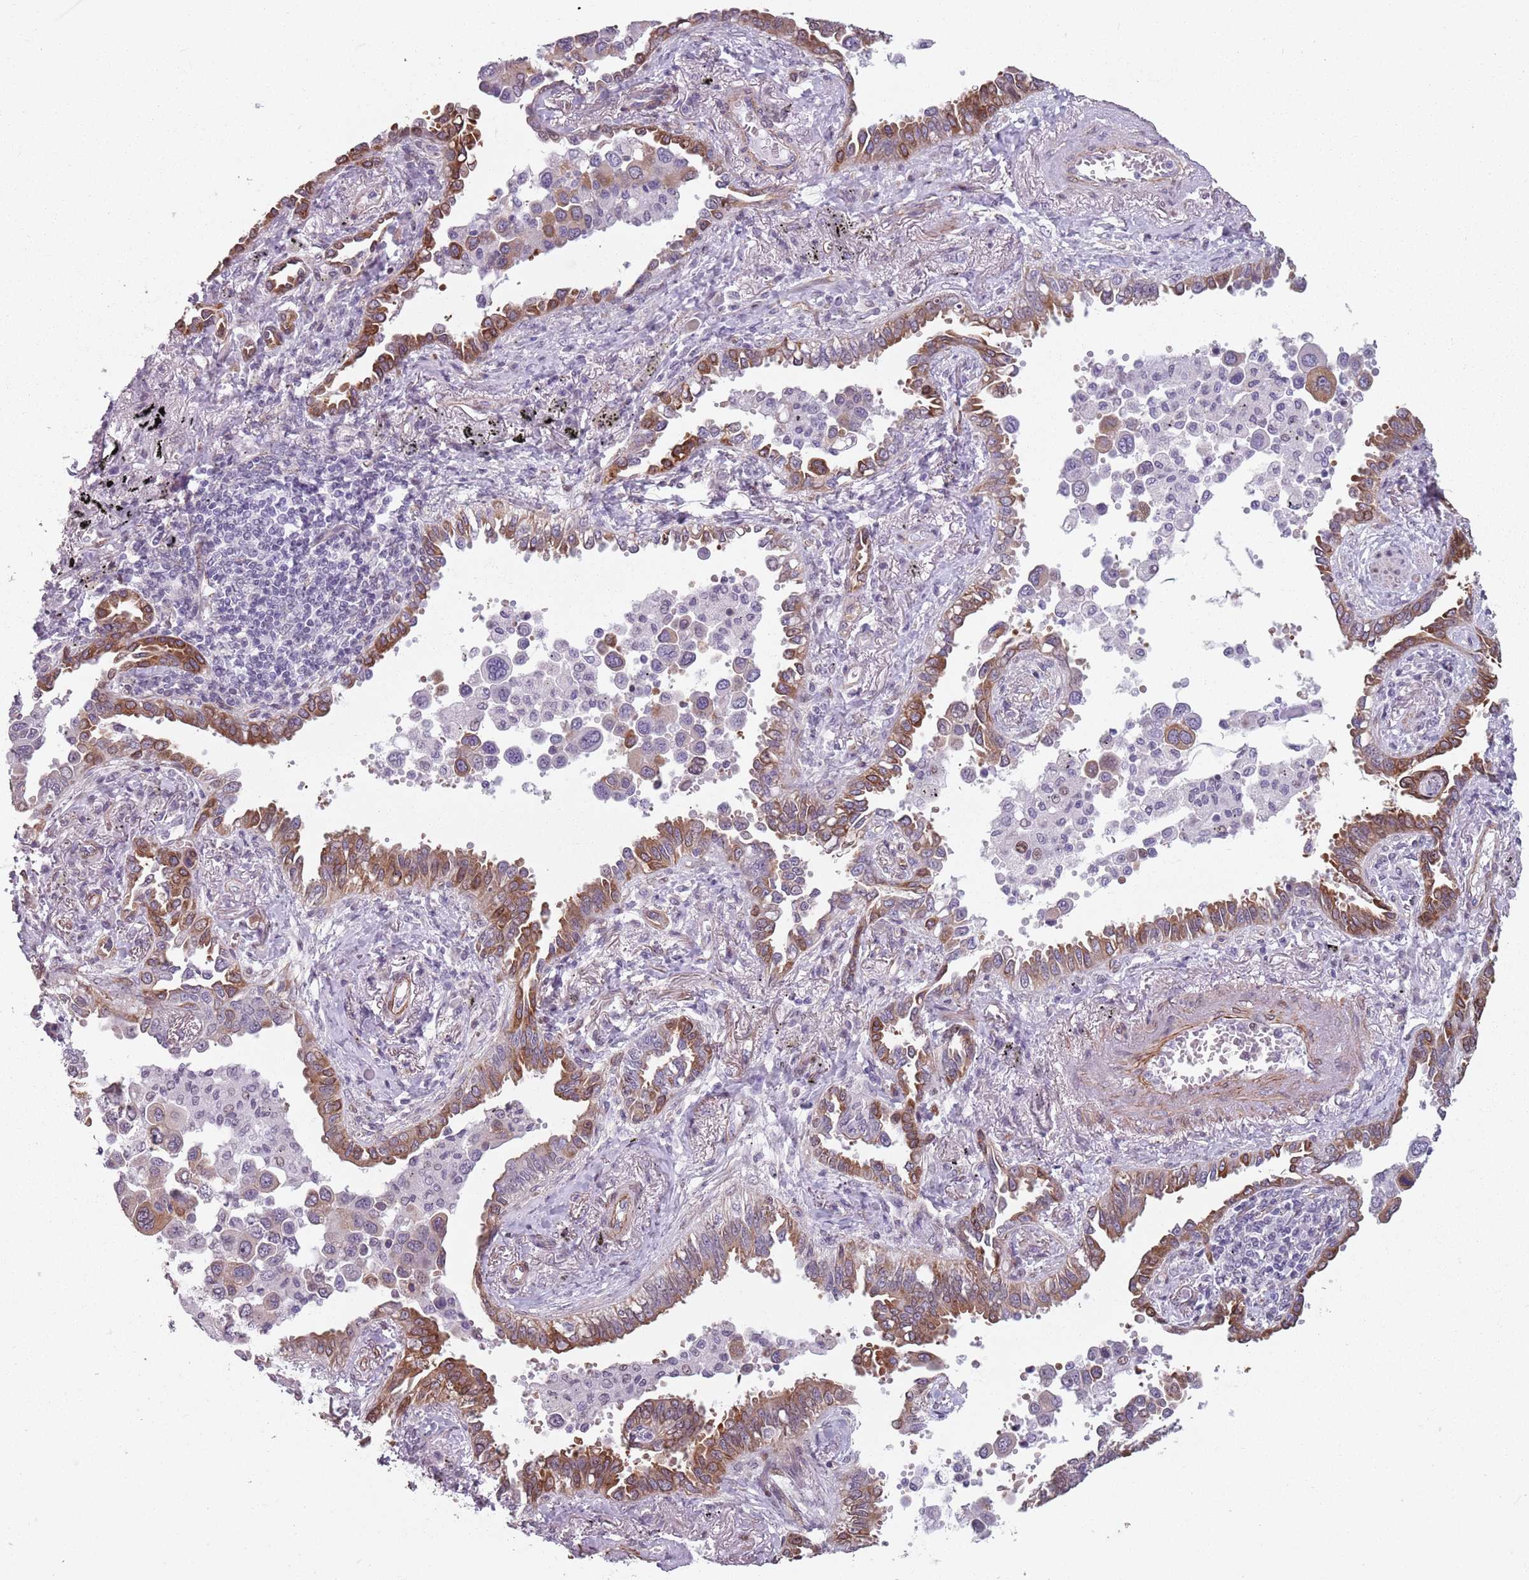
{"staining": {"intensity": "moderate", "quantity": ">75%", "location": "cytoplasmic/membranous"}, "tissue": "lung cancer", "cell_type": "Tumor cells", "image_type": "cancer", "snomed": [{"axis": "morphology", "description": "Adenocarcinoma, NOS"}, {"axis": "topography", "description": "Lung"}], "caption": "DAB immunohistochemical staining of human adenocarcinoma (lung) demonstrates moderate cytoplasmic/membranous protein positivity in about >75% of tumor cells.", "gene": "TMC4", "patient": {"sex": "male", "age": 67}}